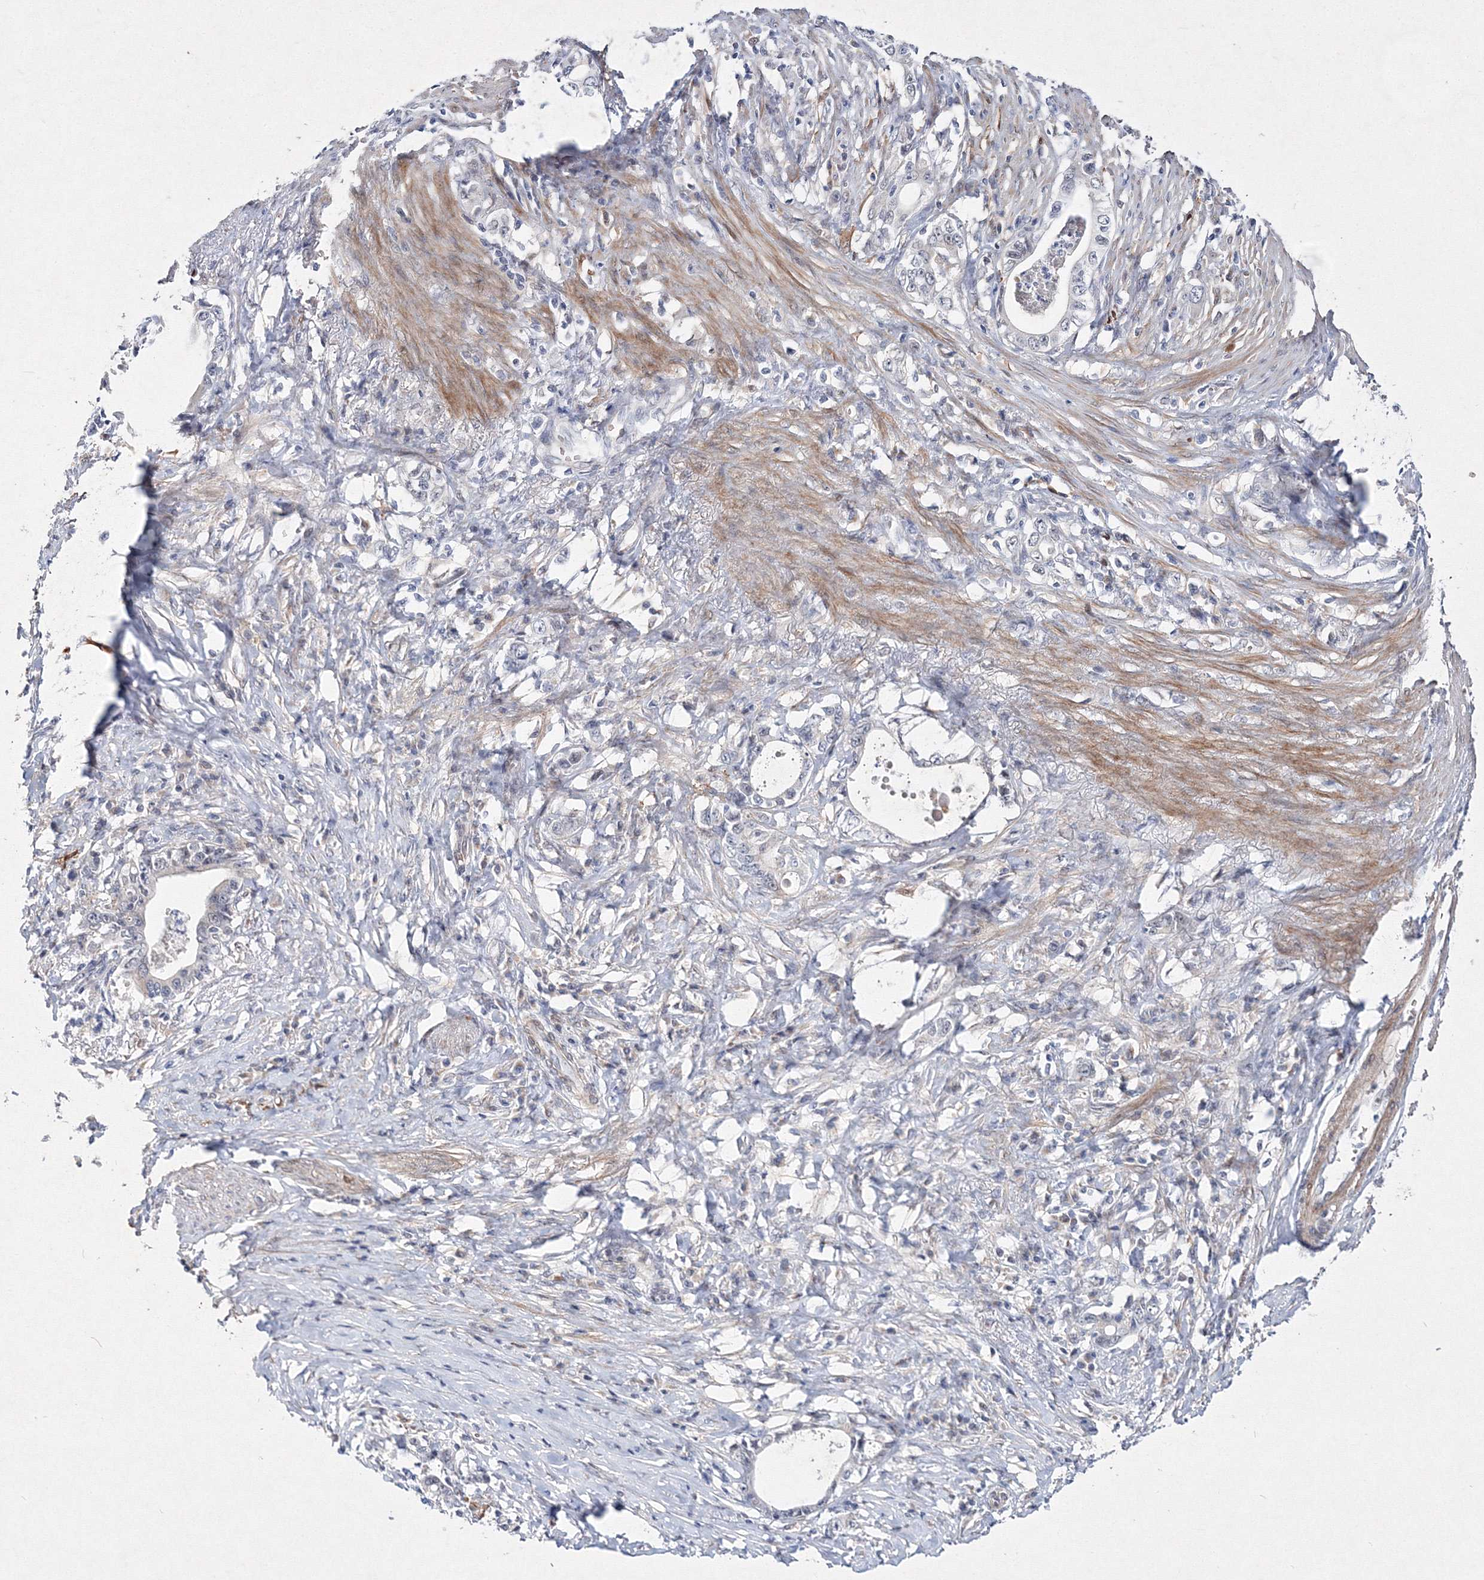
{"staining": {"intensity": "negative", "quantity": "none", "location": "none"}, "tissue": "stomach cancer", "cell_type": "Tumor cells", "image_type": "cancer", "snomed": [{"axis": "morphology", "description": "Adenocarcinoma, NOS"}, {"axis": "topography", "description": "Stomach, lower"}], "caption": "Immunohistochemistry (IHC) micrograph of human stomach cancer stained for a protein (brown), which reveals no expression in tumor cells.", "gene": "C11orf52", "patient": {"sex": "female", "age": 72}}